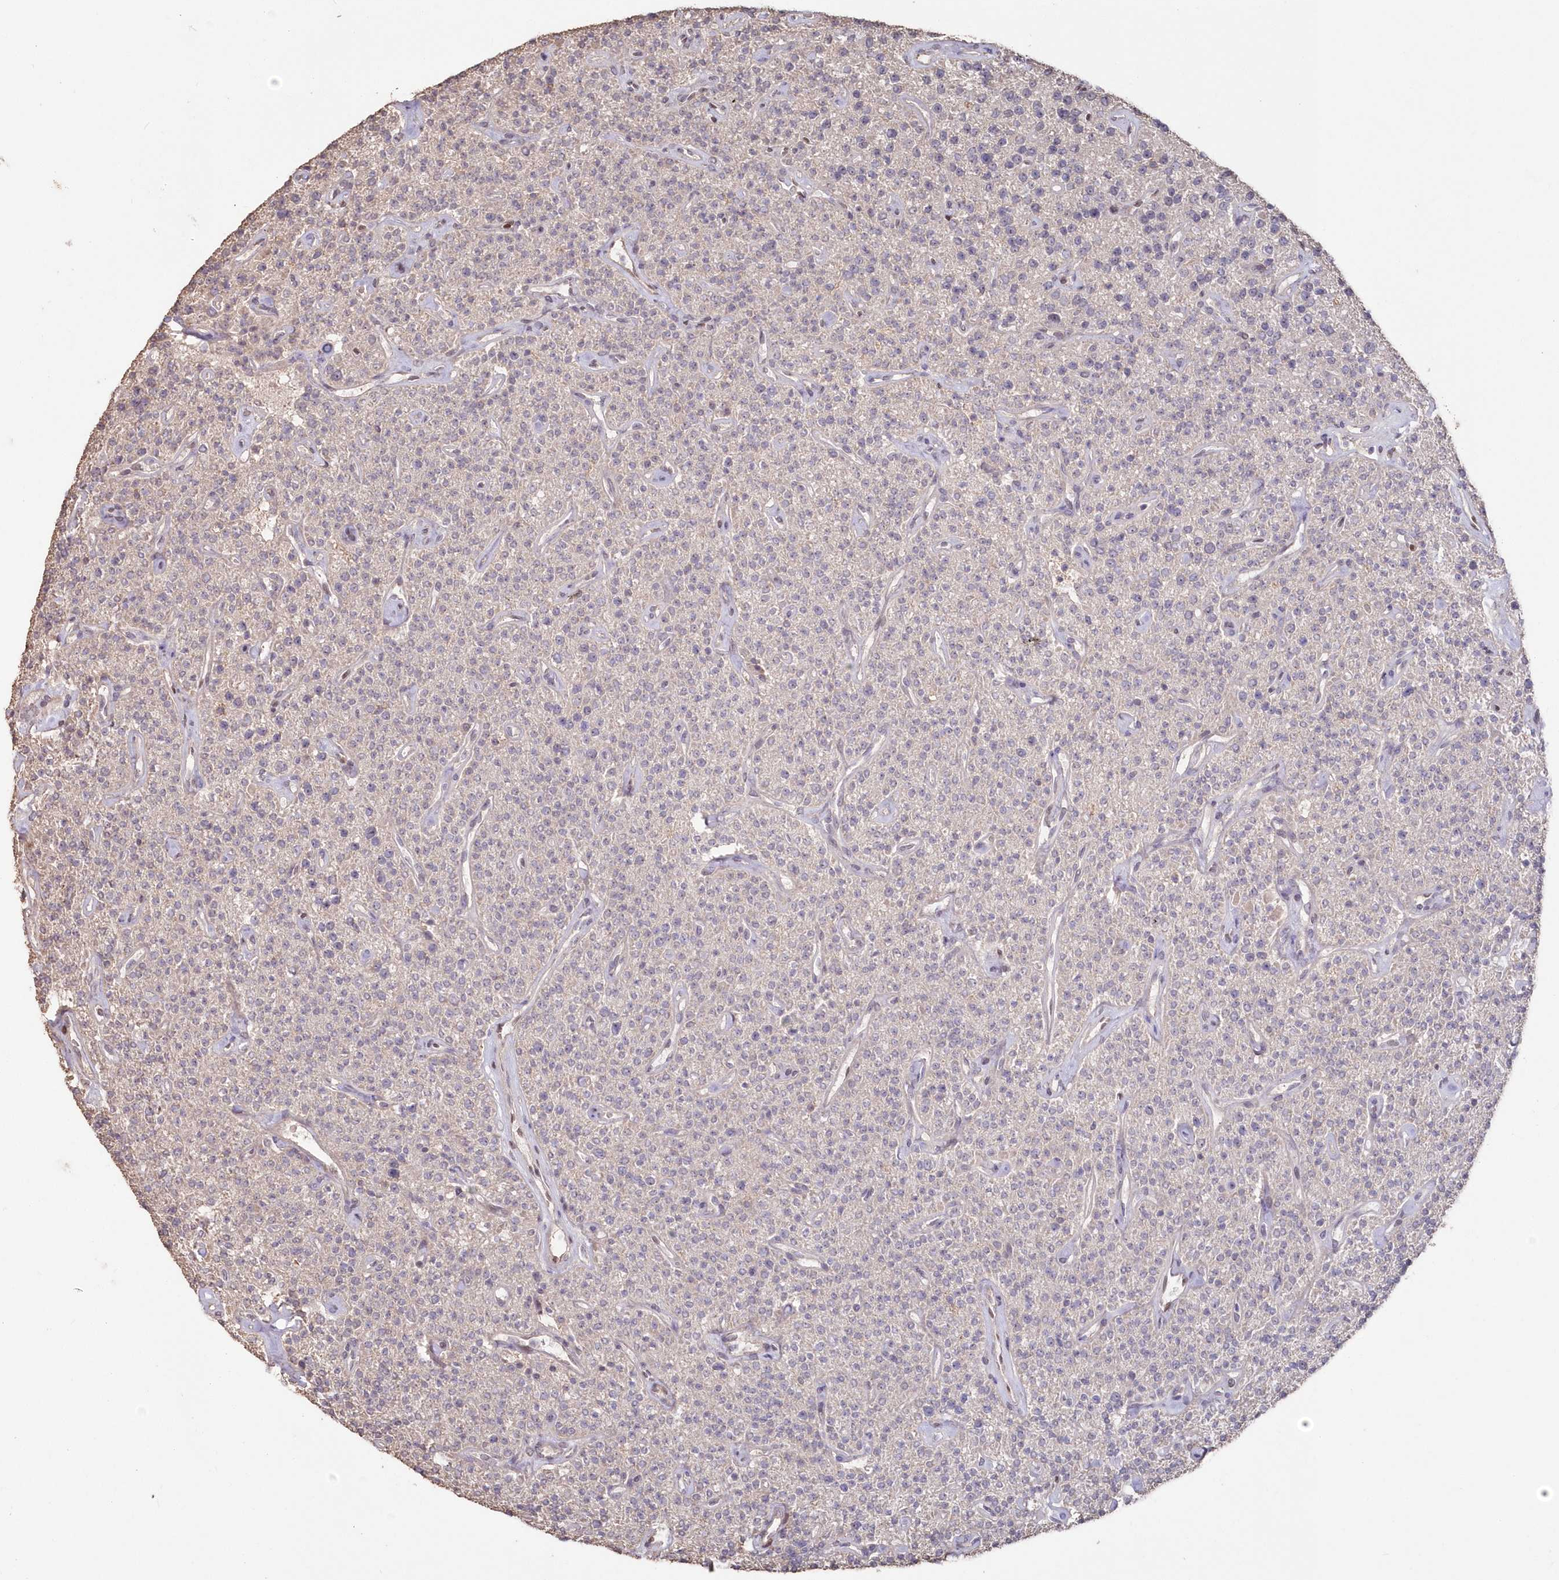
{"staining": {"intensity": "strong", "quantity": "25%-75%", "location": "nuclear"}, "tissue": "parathyroid gland", "cell_type": "Glandular cells", "image_type": "normal", "snomed": [{"axis": "morphology", "description": "Normal tissue, NOS"}, {"axis": "topography", "description": "Parathyroid gland"}], "caption": "DAB (3,3'-diaminobenzidine) immunohistochemical staining of benign human parathyroid gland exhibits strong nuclear protein positivity in about 25%-75% of glandular cells. (DAB IHC with brightfield microscopy, high magnification).", "gene": "PDS5A", "patient": {"sex": "male", "age": 46}}